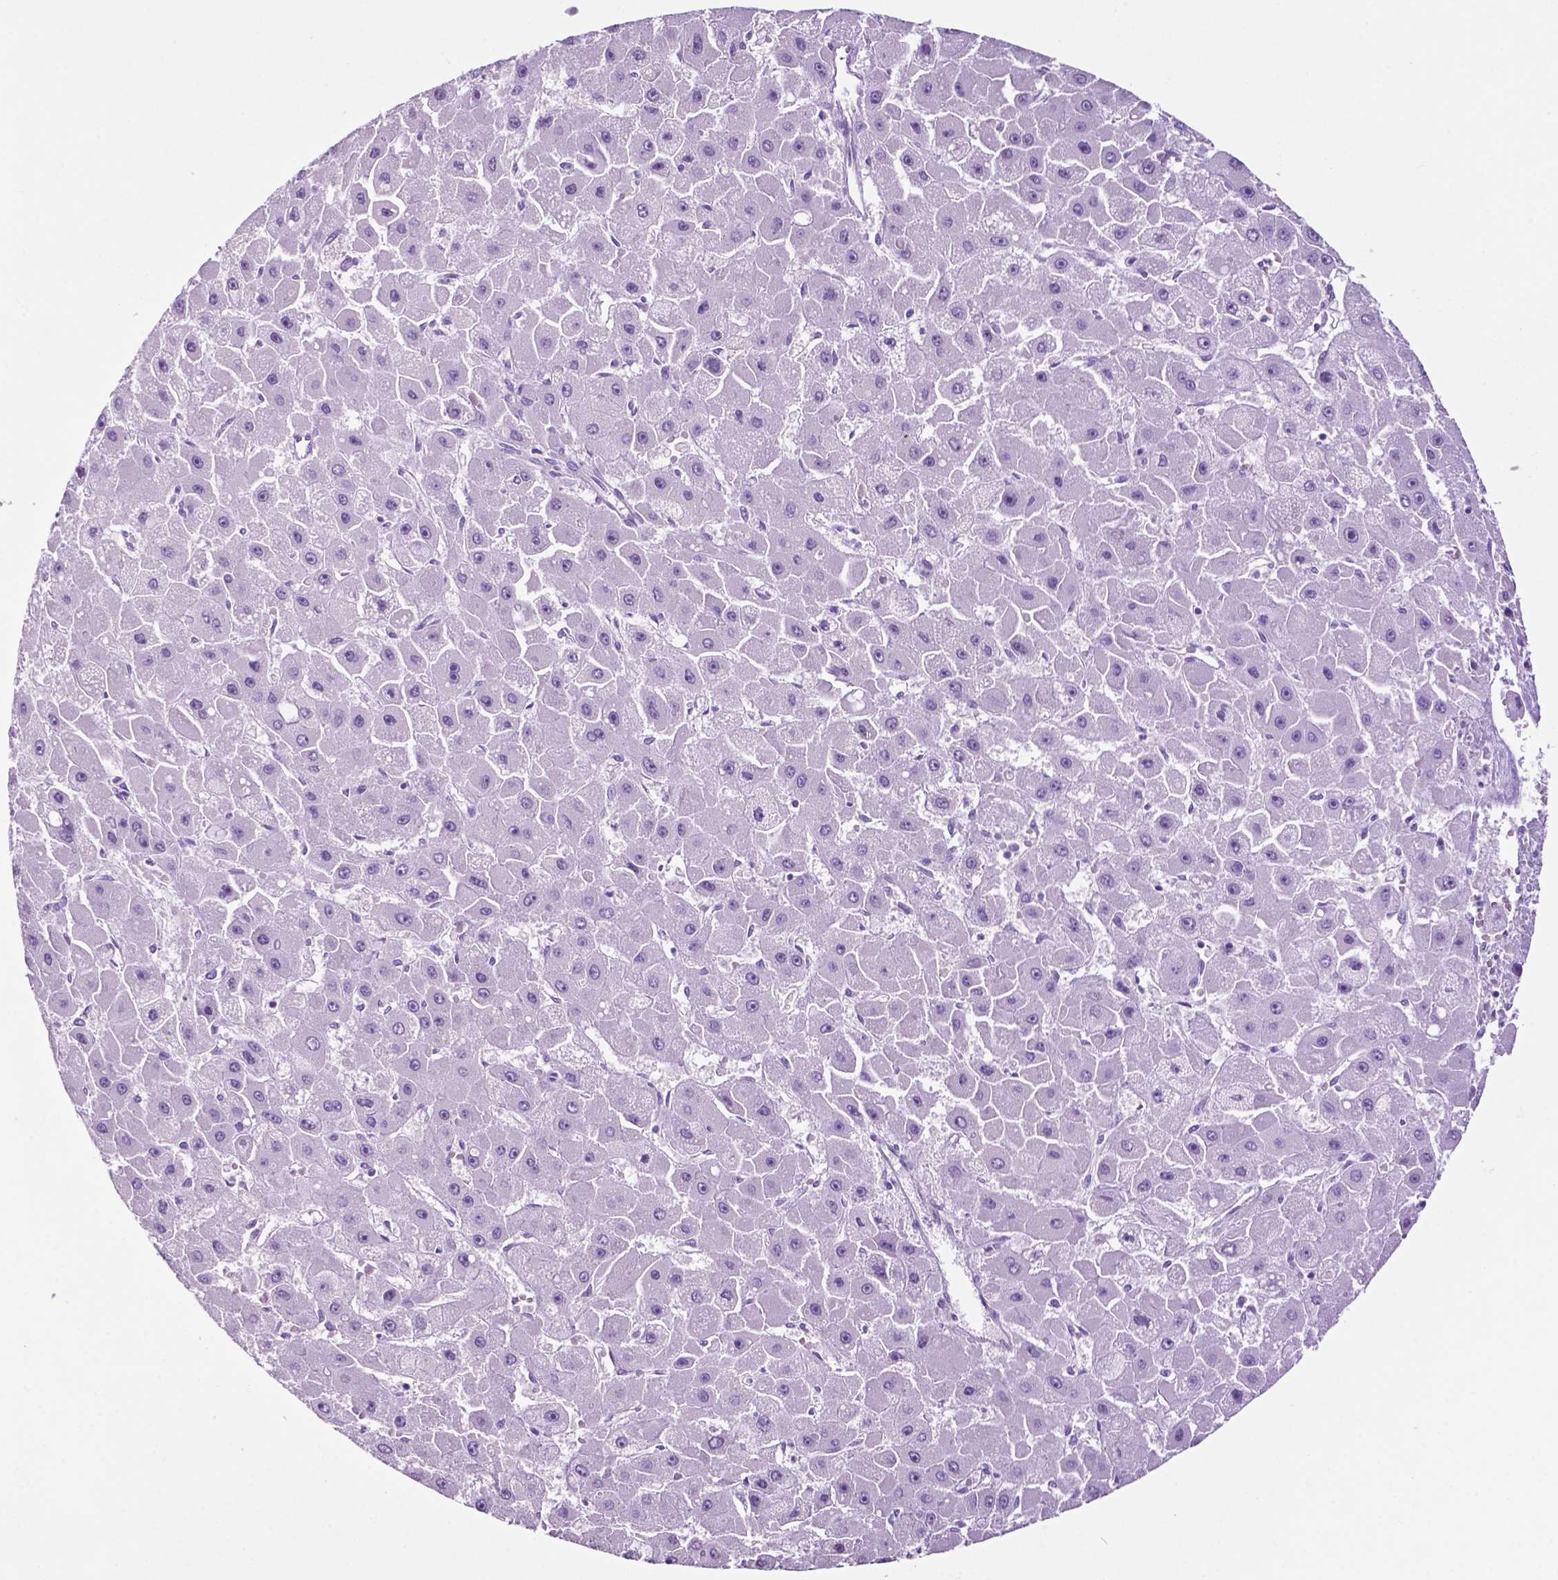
{"staining": {"intensity": "negative", "quantity": "none", "location": "none"}, "tissue": "liver cancer", "cell_type": "Tumor cells", "image_type": "cancer", "snomed": [{"axis": "morphology", "description": "Carcinoma, Hepatocellular, NOS"}, {"axis": "topography", "description": "Liver"}], "caption": "Liver cancer was stained to show a protein in brown. There is no significant expression in tumor cells.", "gene": "PHGR1", "patient": {"sex": "female", "age": 25}}